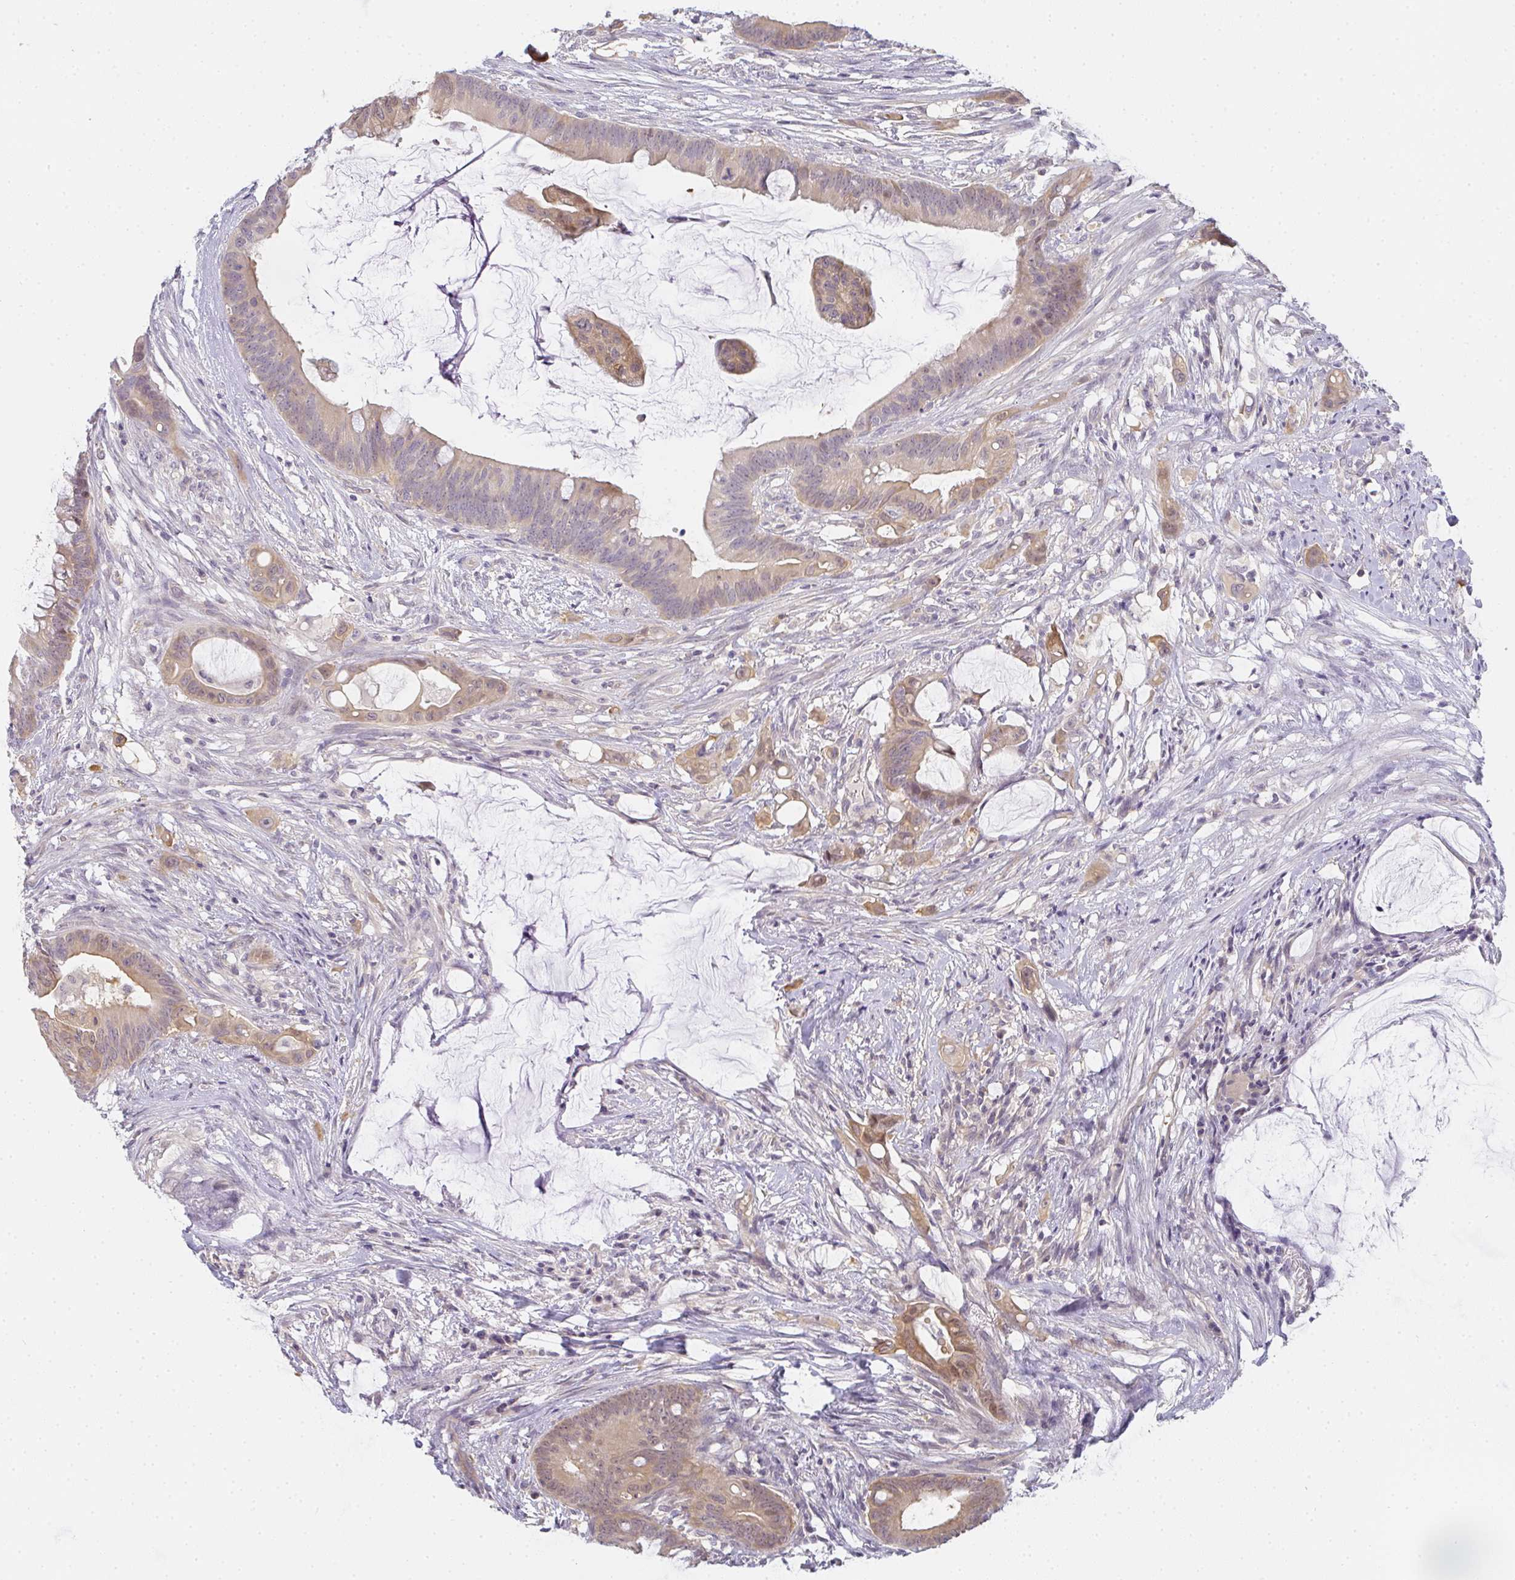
{"staining": {"intensity": "weak", "quantity": "25%-75%", "location": "cytoplasmic/membranous"}, "tissue": "colorectal cancer", "cell_type": "Tumor cells", "image_type": "cancer", "snomed": [{"axis": "morphology", "description": "Adenocarcinoma, NOS"}, {"axis": "topography", "description": "Colon"}], "caption": "This histopathology image shows colorectal adenocarcinoma stained with immunohistochemistry to label a protein in brown. The cytoplasmic/membranous of tumor cells show weak positivity for the protein. Nuclei are counter-stained blue.", "gene": "GSDMB", "patient": {"sex": "male", "age": 62}}